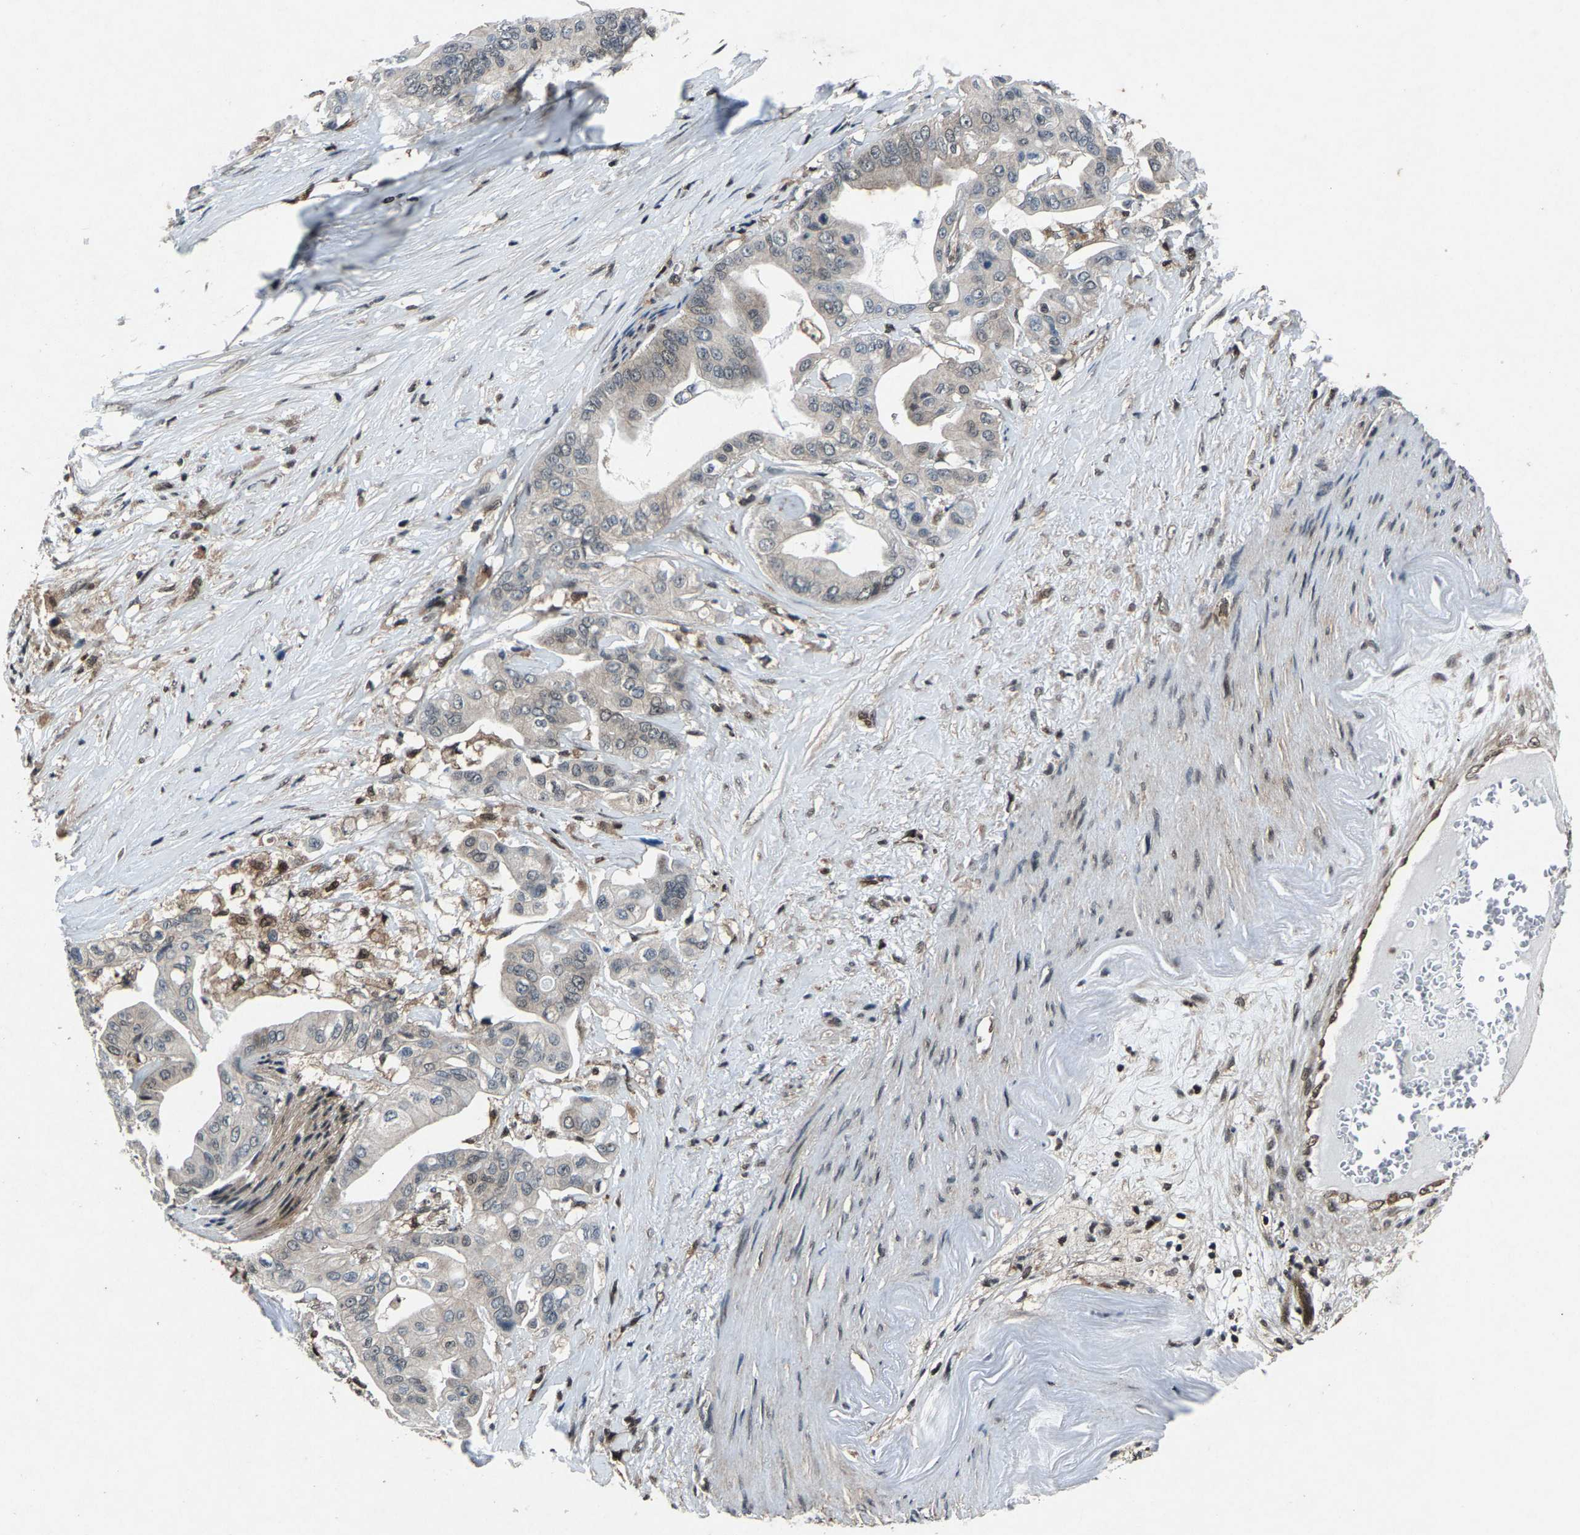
{"staining": {"intensity": "weak", "quantity": "<25%", "location": "cytoplasmic/membranous,nuclear"}, "tissue": "pancreatic cancer", "cell_type": "Tumor cells", "image_type": "cancer", "snomed": [{"axis": "morphology", "description": "Adenocarcinoma, NOS"}, {"axis": "topography", "description": "Pancreas"}], "caption": "Tumor cells show no significant protein expression in pancreatic cancer (adenocarcinoma). (DAB immunohistochemistry (IHC), high magnification).", "gene": "ATXN3", "patient": {"sex": "female", "age": 75}}